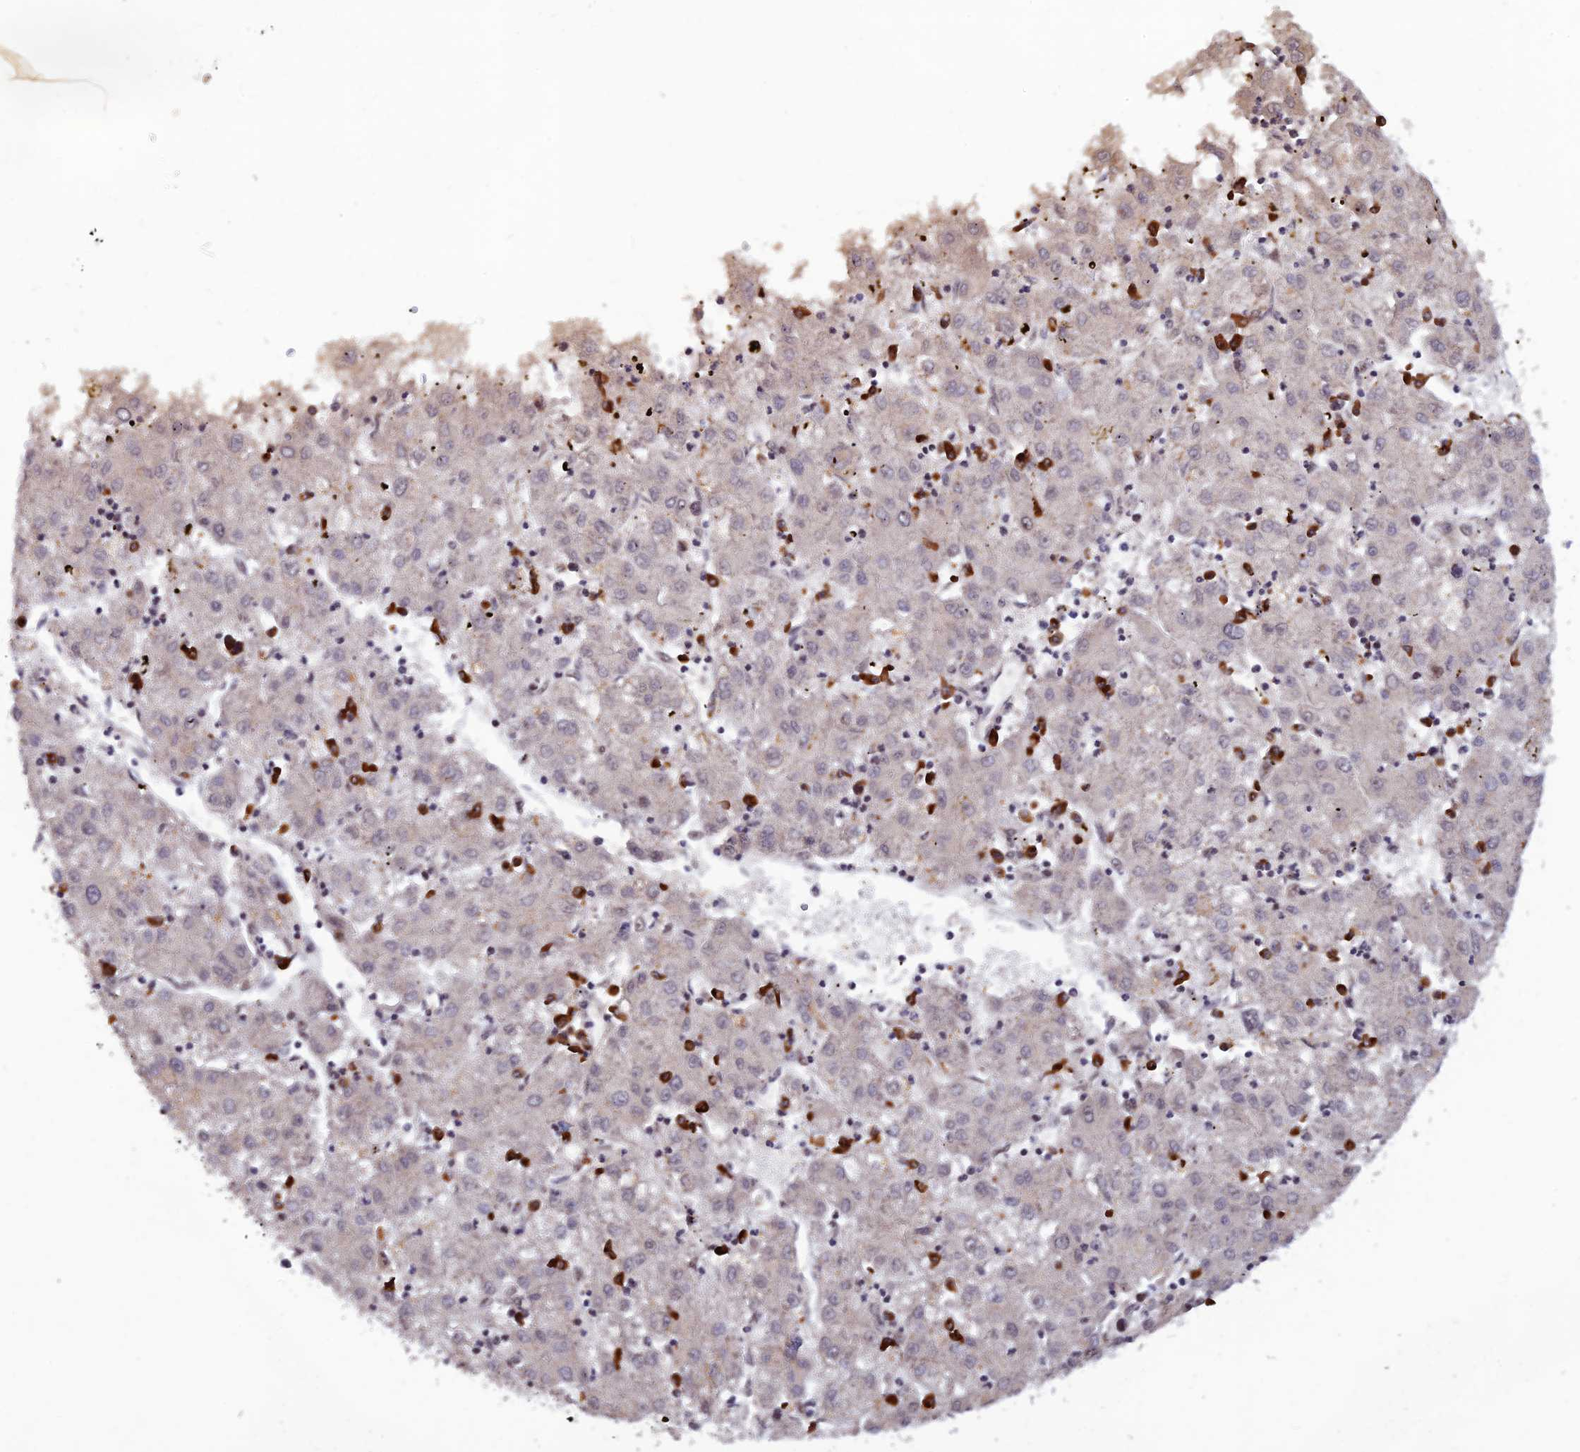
{"staining": {"intensity": "negative", "quantity": "none", "location": "none"}, "tissue": "liver cancer", "cell_type": "Tumor cells", "image_type": "cancer", "snomed": [{"axis": "morphology", "description": "Carcinoma, Hepatocellular, NOS"}, {"axis": "topography", "description": "Liver"}], "caption": "The photomicrograph reveals no significant positivity in tumor cells of liver cancer (hepatocellular carcinoma). The staining was performed using DAB to visualize the protein expression in brown, while the nuclei were stained in blue with hematoxylin (Magnification: 20x).", "gene": "ZNF565", "patient": {"sex": "male", "age": 72}}